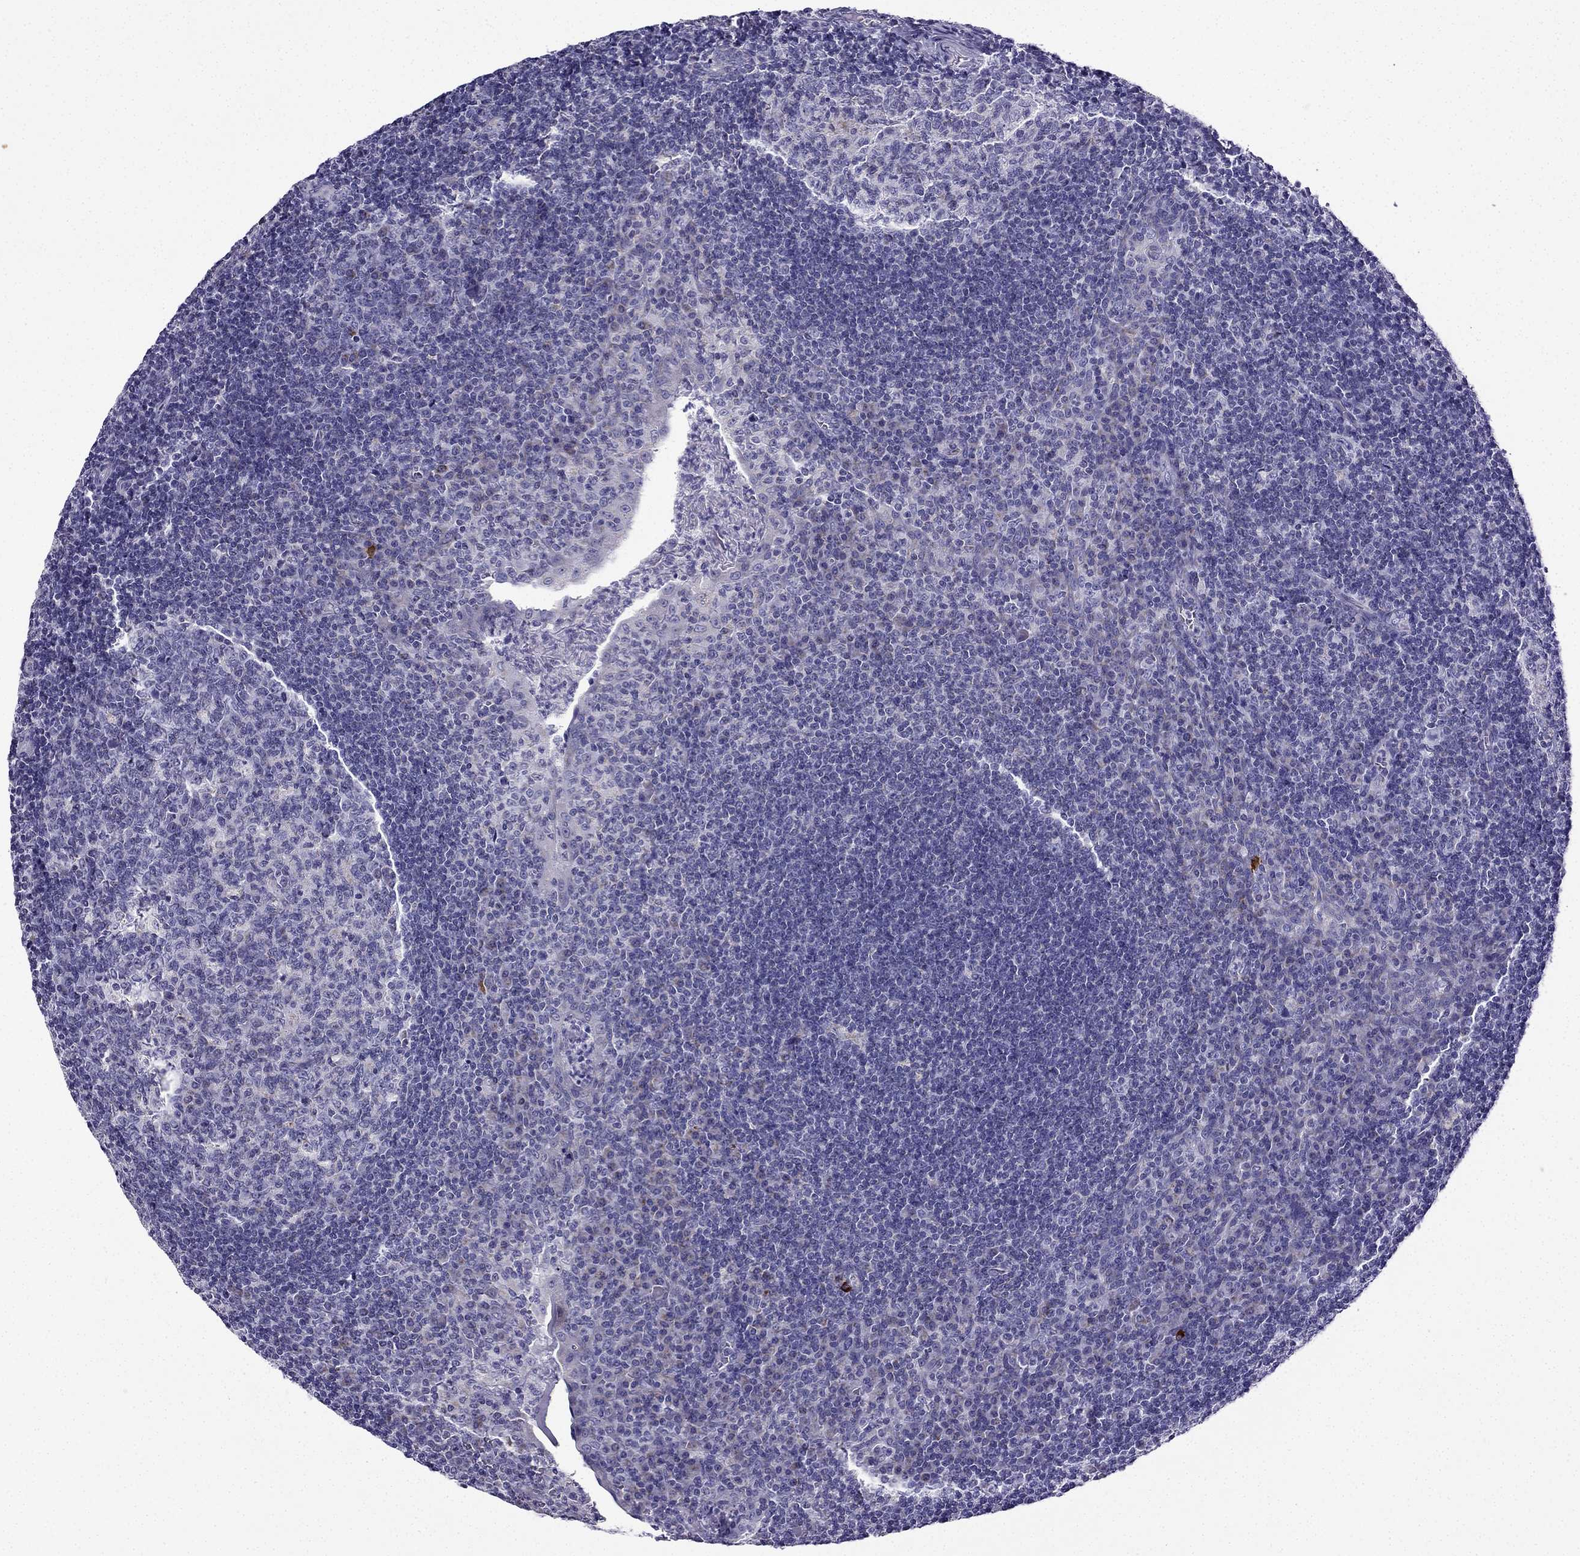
{"staining": {"intensity": "negative", "quantity": "none", "location": "none"}, "tissue": "tonsil", "cell_type": "Germinal center cells", "image_type": "normal", "snomed": [{"axis": "morphology", "description": "Normal tissue, NOS"}, {"axis": "topography", "description": "Tonsil"}], "caption": "DAB (3,3'-diaminobenzidine) immunohistochemical staining of unremarkable human tonsil demonstrates no significant expression in germinal center cells.", "gene": "KIF5A", "patient": {"sex": "female", "age": 12}}